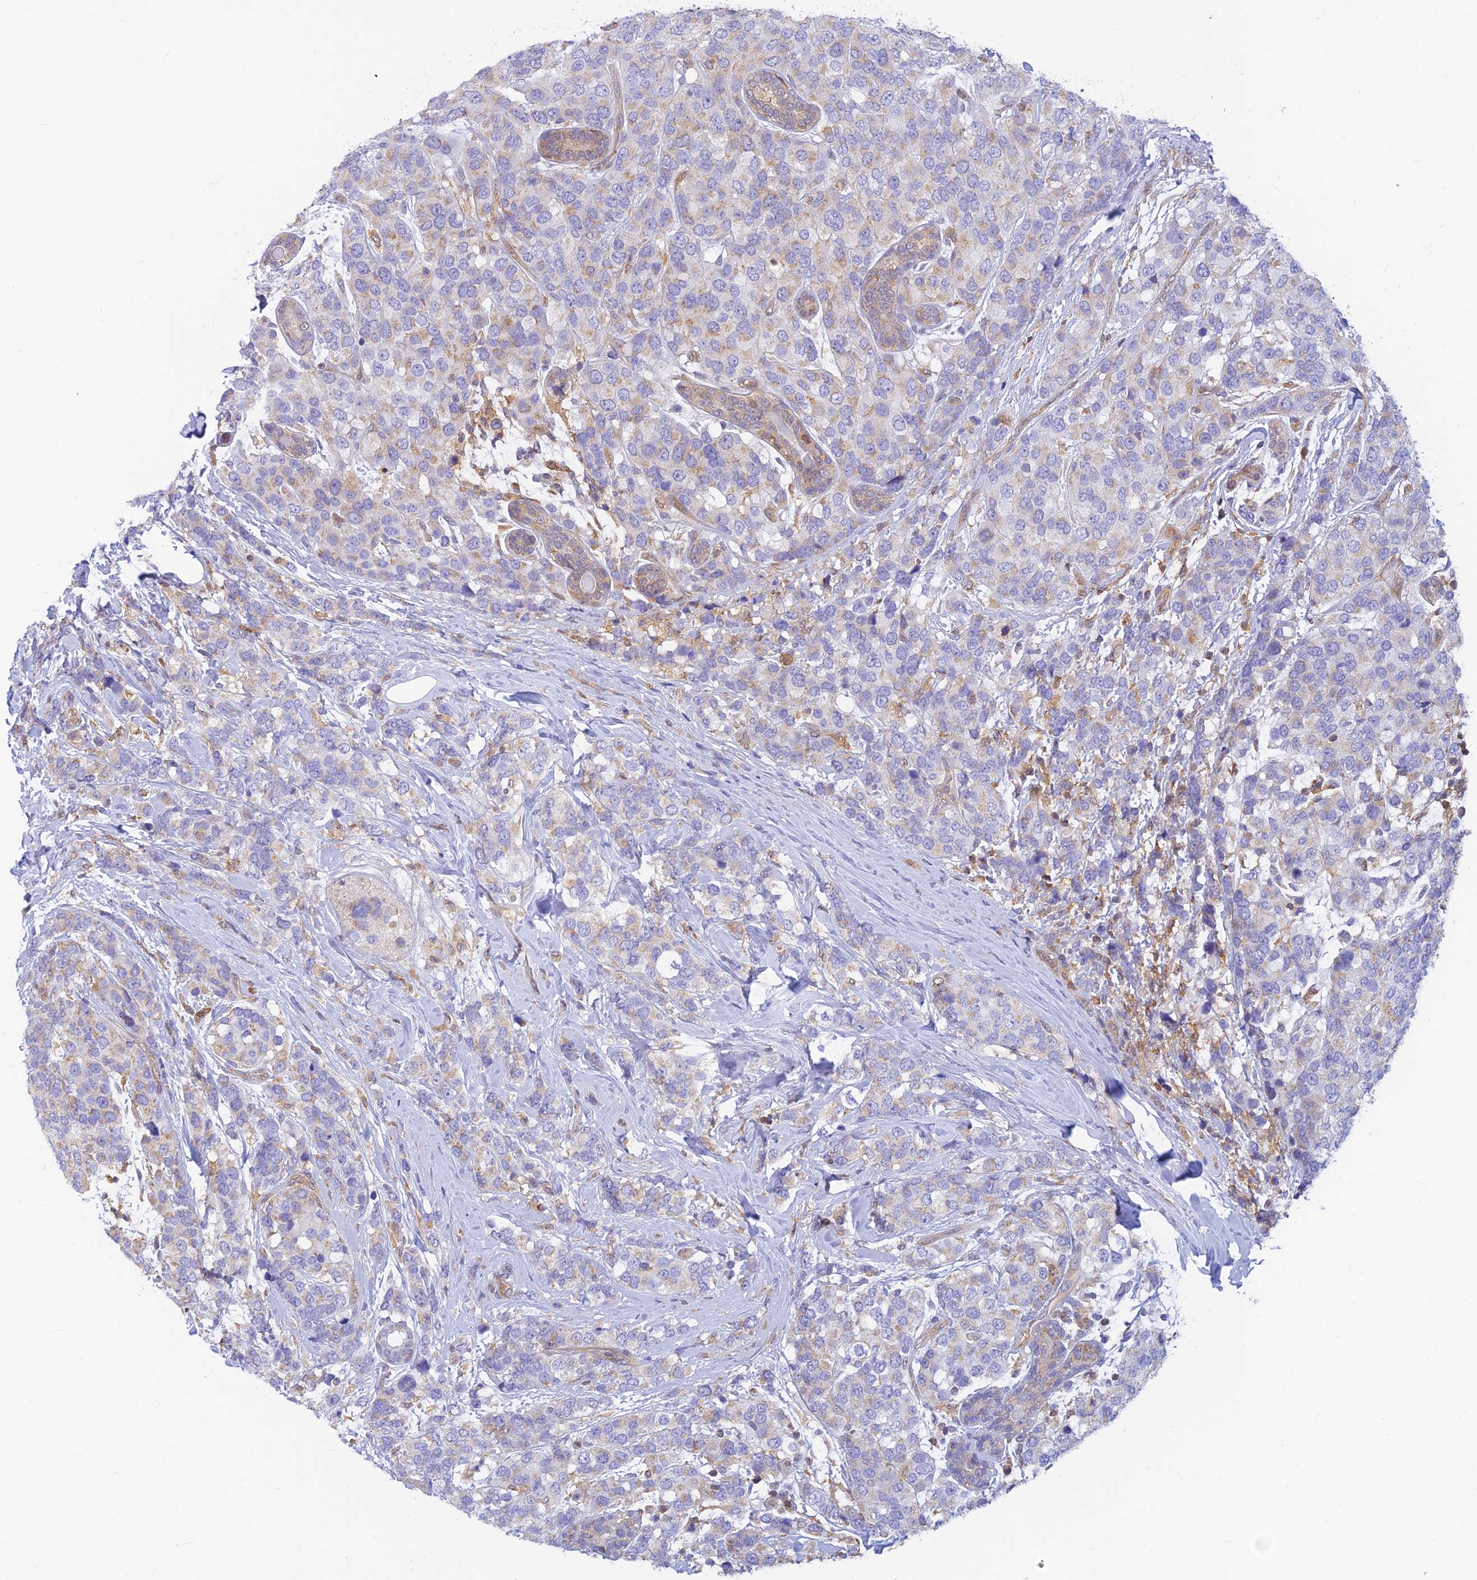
{"staining": {"intensity": "weak", "quantity": "<25%", "location": "cytoplasmic/membranous"}, "tissue": "breast cancer", "cell_type": "Tumor cells", "image_type": "cancer", "snomed": [{"axis": "morphology", "description": "Lobular carcinoma"}, {"axis": "topography", "description": "Breast"}], "caption": "Immunohistochemistry image of human breast cancer (lobular carcinoma) stained for a protein (brown), which displays no expression in tumor cells.", "gene": "LYSMD2", "patient": {"sex": "female", "age": 59}}